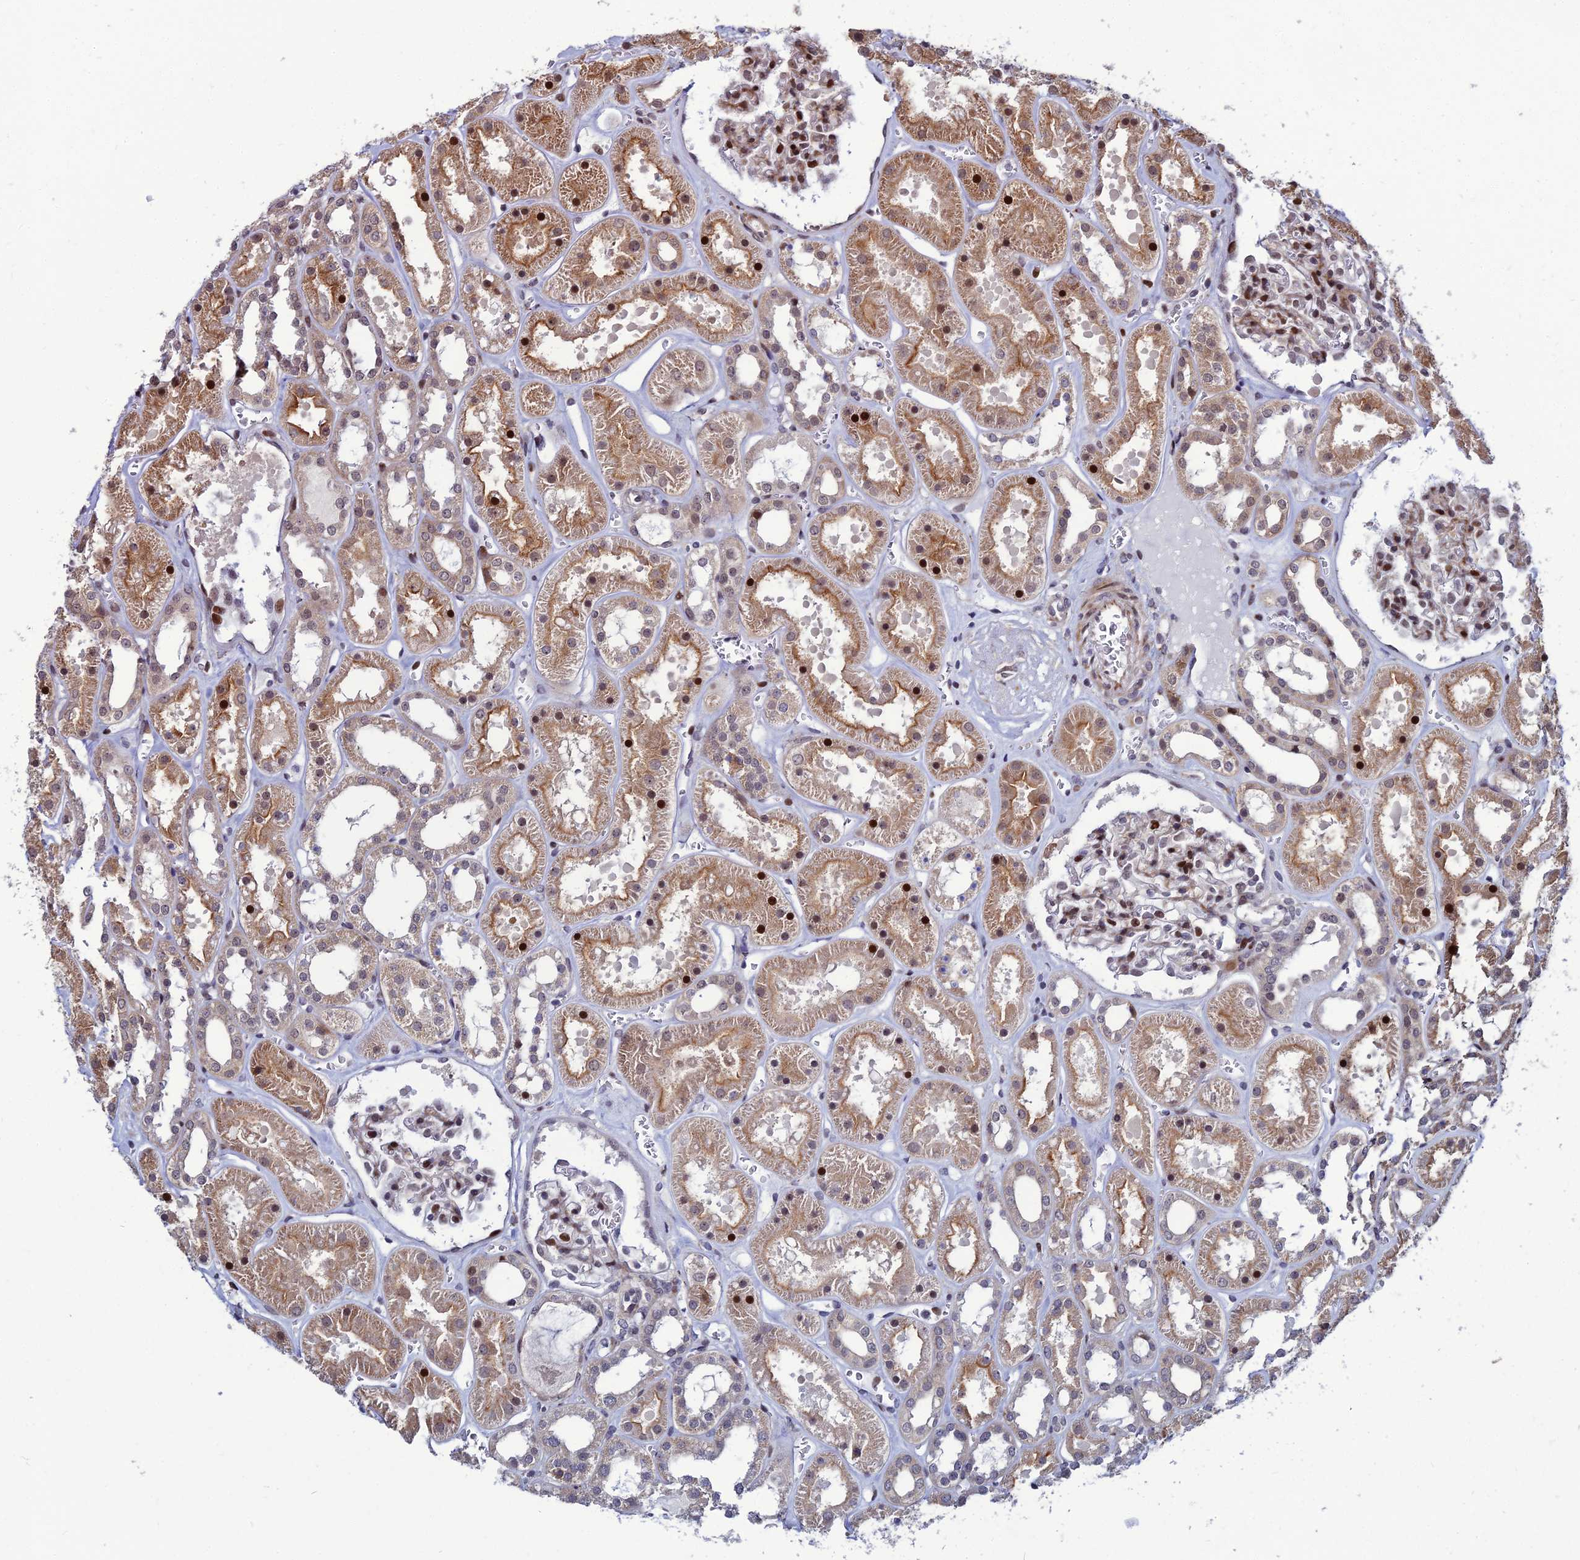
{"staining": {"intensity": "strong", "quantity": "25%-75%", "location": "nuclear"}, "tissue": "kidney", "cell_type": "Cells in glomeruli", "image_type": "normal", "snomed": [{"axis": "morphology", "description": "Normal tissue, NOS"}, {"axis": "topography", "description": "Kidney"}], "caption": "The immunohistochemical stain labels strong nuclear staining in cells in glomeruli of normal kidney.", "gene": "ZNF668", "patient": {"sex": "female", "age": 41}}